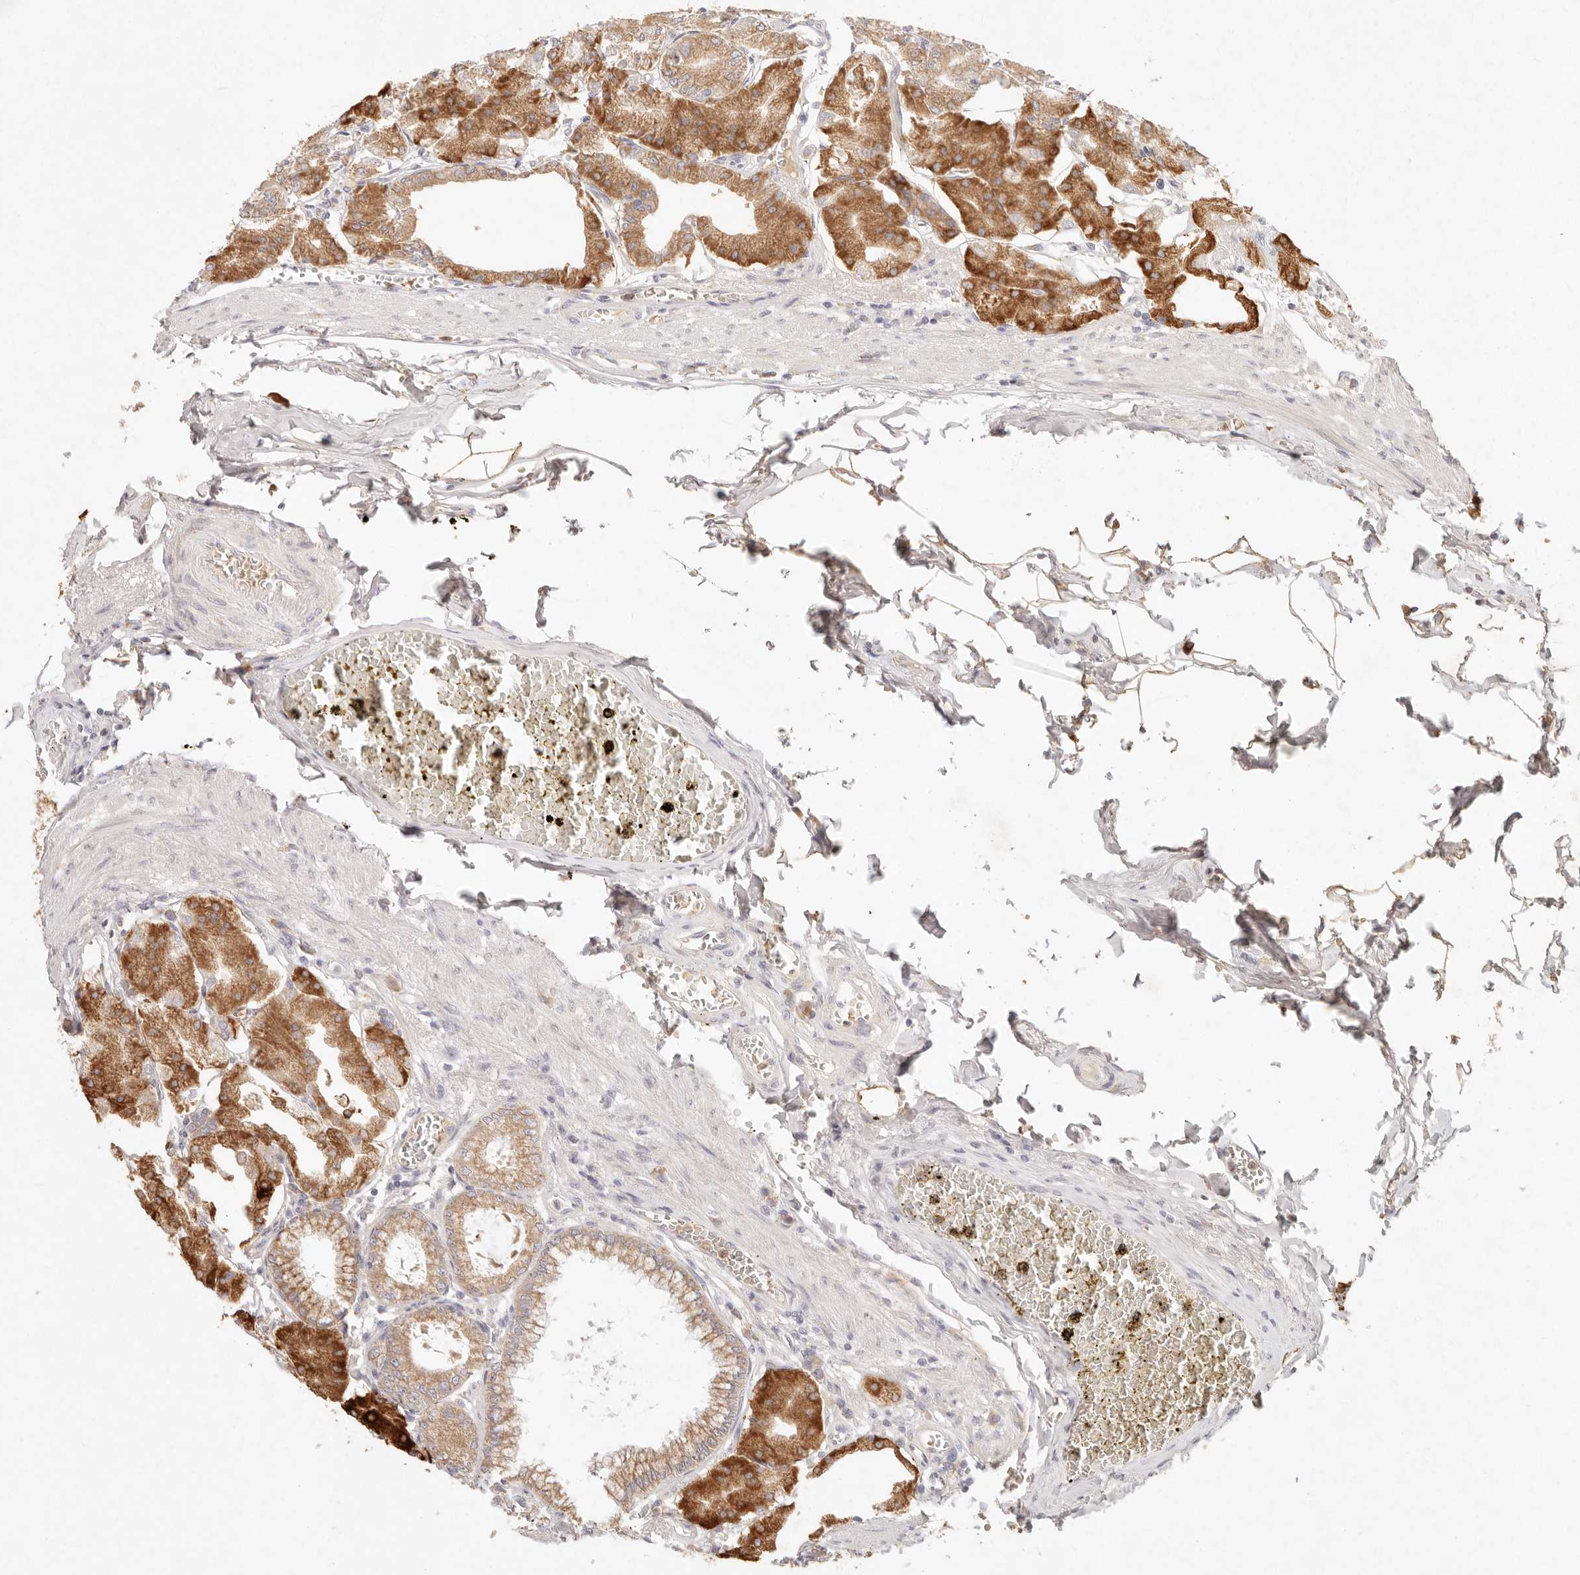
{"staining": {"intensity": "strong", "quantity": "25%-75%", "location": "cytoplasmic/membranous"}, "tissue": "stomach", "cell_type": "Glandular cells", "image_type": "normal", "snomed": [{"axis": "morphology", "description": "Normal tissue, NOS"}, {"axis": "topography", "description": "Stomach, lower"}], "caption": "Strong cytoplasmic/membranous protein expression is seen in approximately 25%-75% of glandular cells in stomach.", "gene": "C1orf127", "patient": {"sex": "male", "age": 71}}